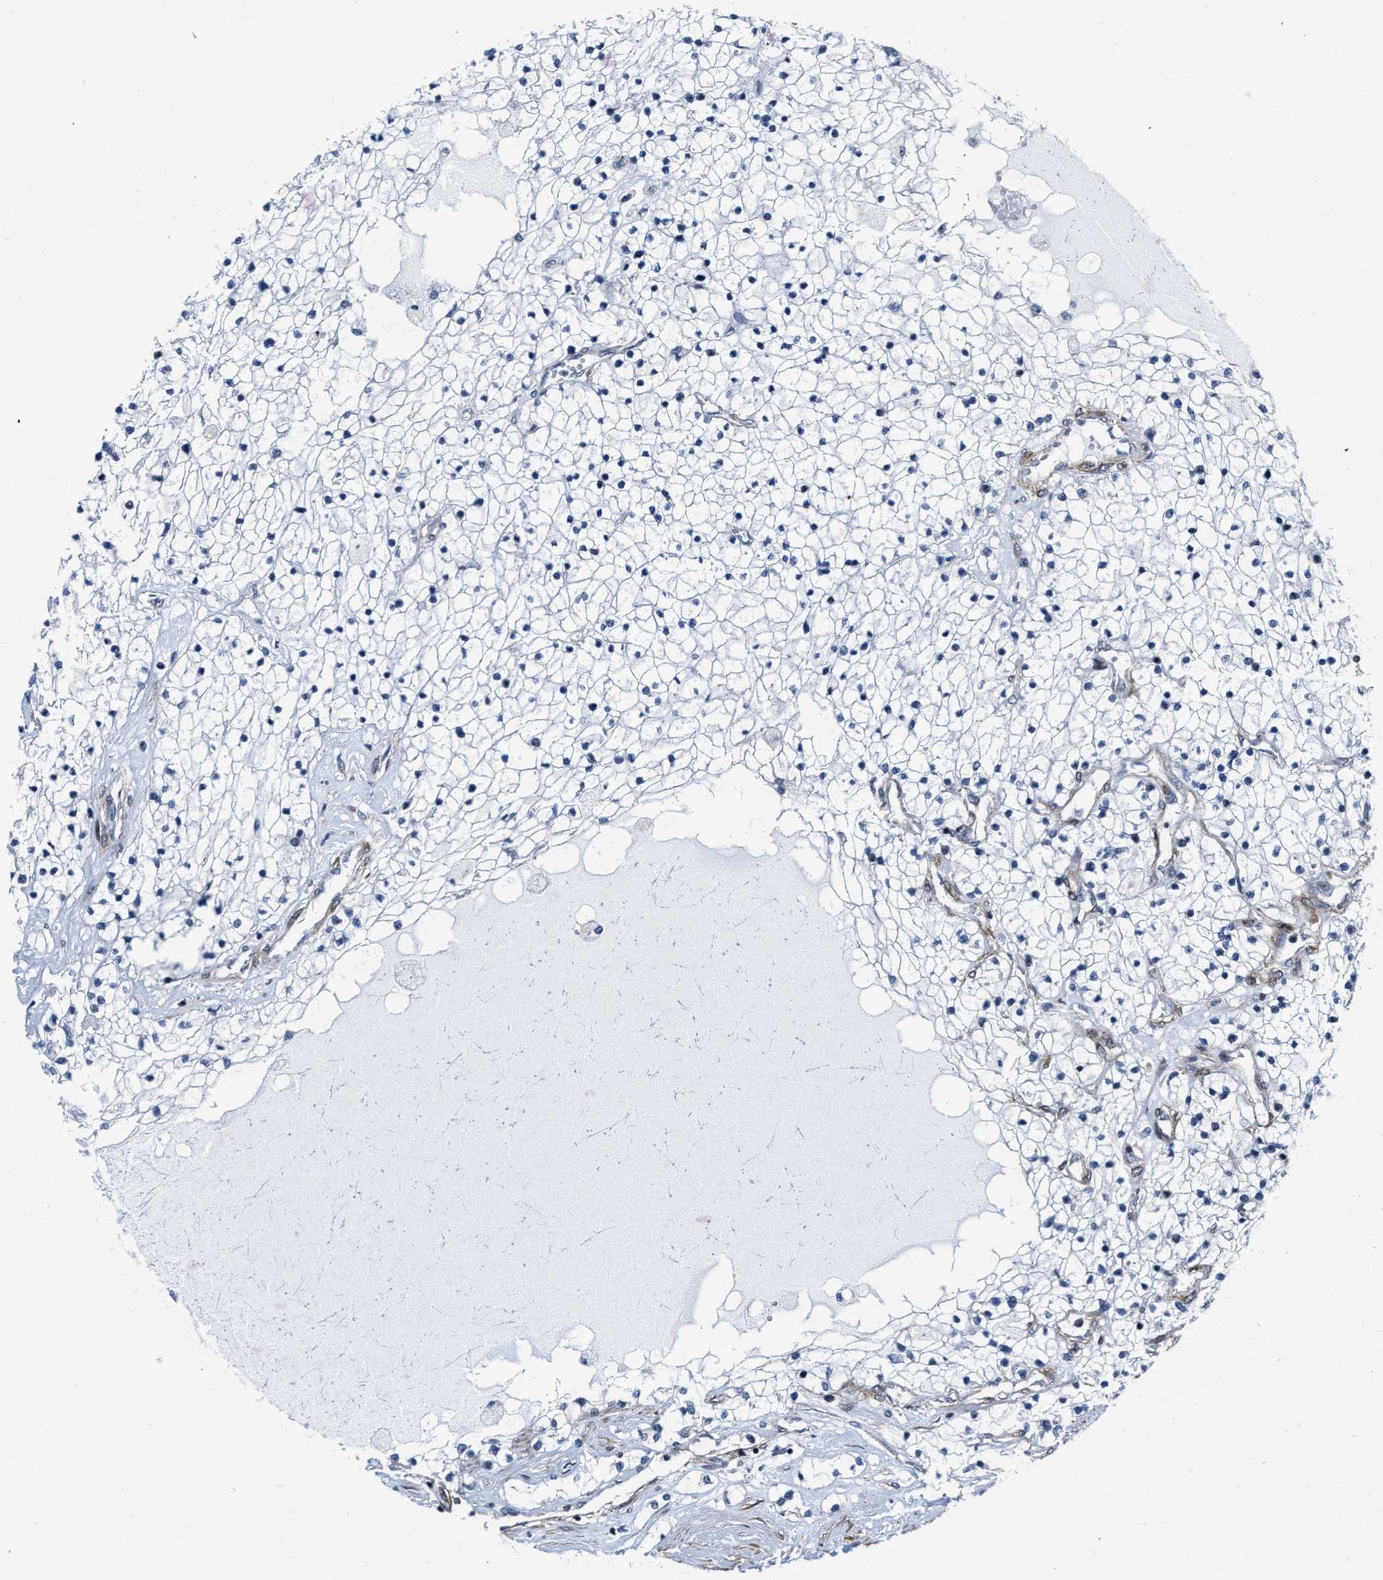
{"staining": {"intensity": "negative", "quantity": "none", "location": "none"}, "tissue": "renal cancer", "cell_type": "Tumor cells", "image_type": "cancer", "snomed": [{"axis": "morphology", "description": "Adenocarcinoma, NOS"}, {"axis": "topography", "description": "Kidney"}], "caption": "IHC of human renal adenocarcinoma exhibits no staining in tumor cells.", "gene": "TGFB1I1", "patient": {"sex": "male", "age": 68}}